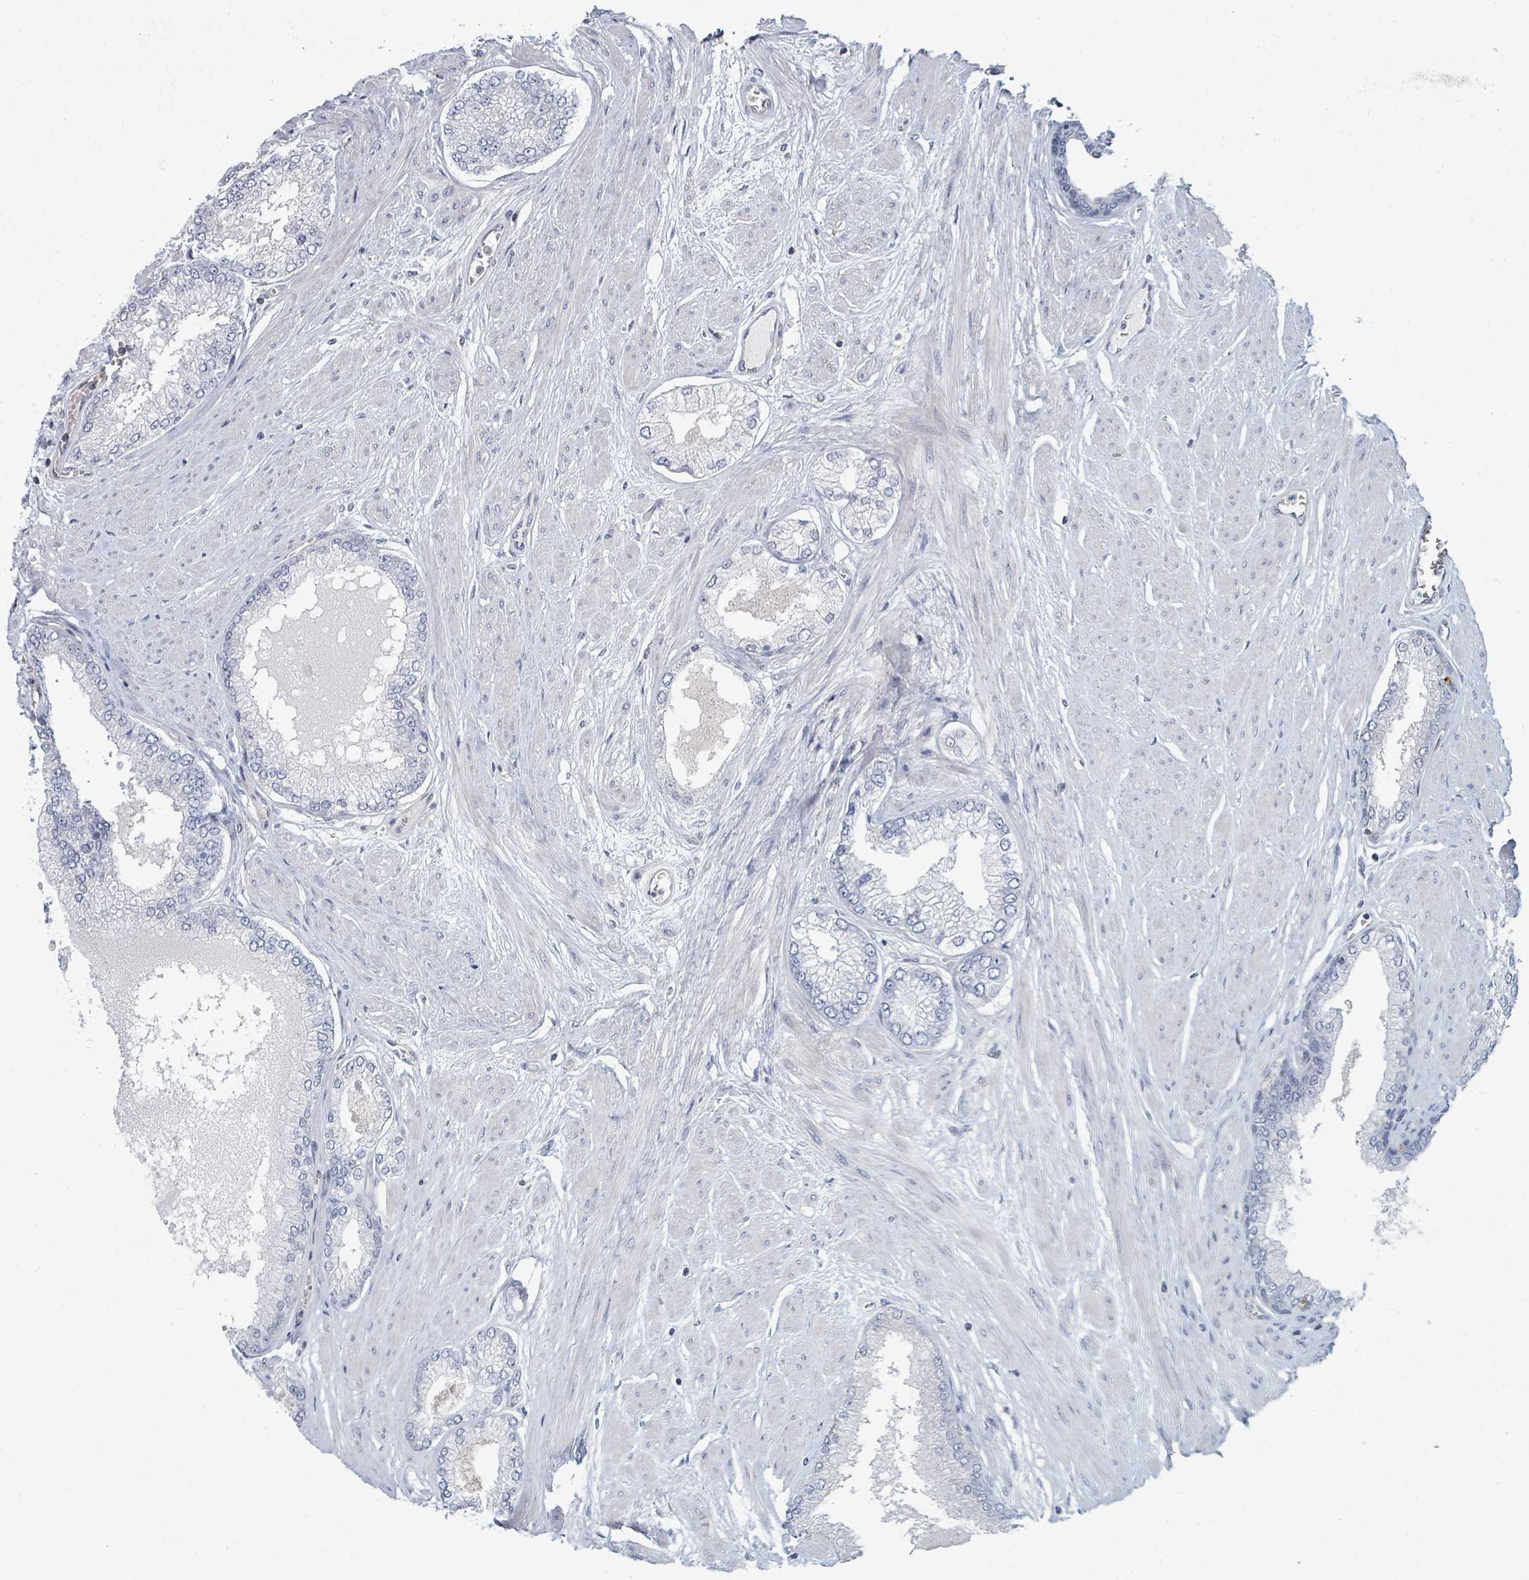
{"staining": {"intensity": "negative", "quantity": "none", "location": "none"}, "tissue": "prostate cancer", "cell_type": "Tumor cells", "image_type": "cancer", "snomed": [{"axis": "morphology", "description": "Adenocarcinoma, Low grade"}, {"axis": "topography", "description": "Prostate"}], "caption": "Immunohistochemical staining of adenocarcinoma (low-grade) (prostate) exhibits no significant expression in tumor cells.", "gene": "SLC25A45", "patient": {"sex": "male", "age": 55}}